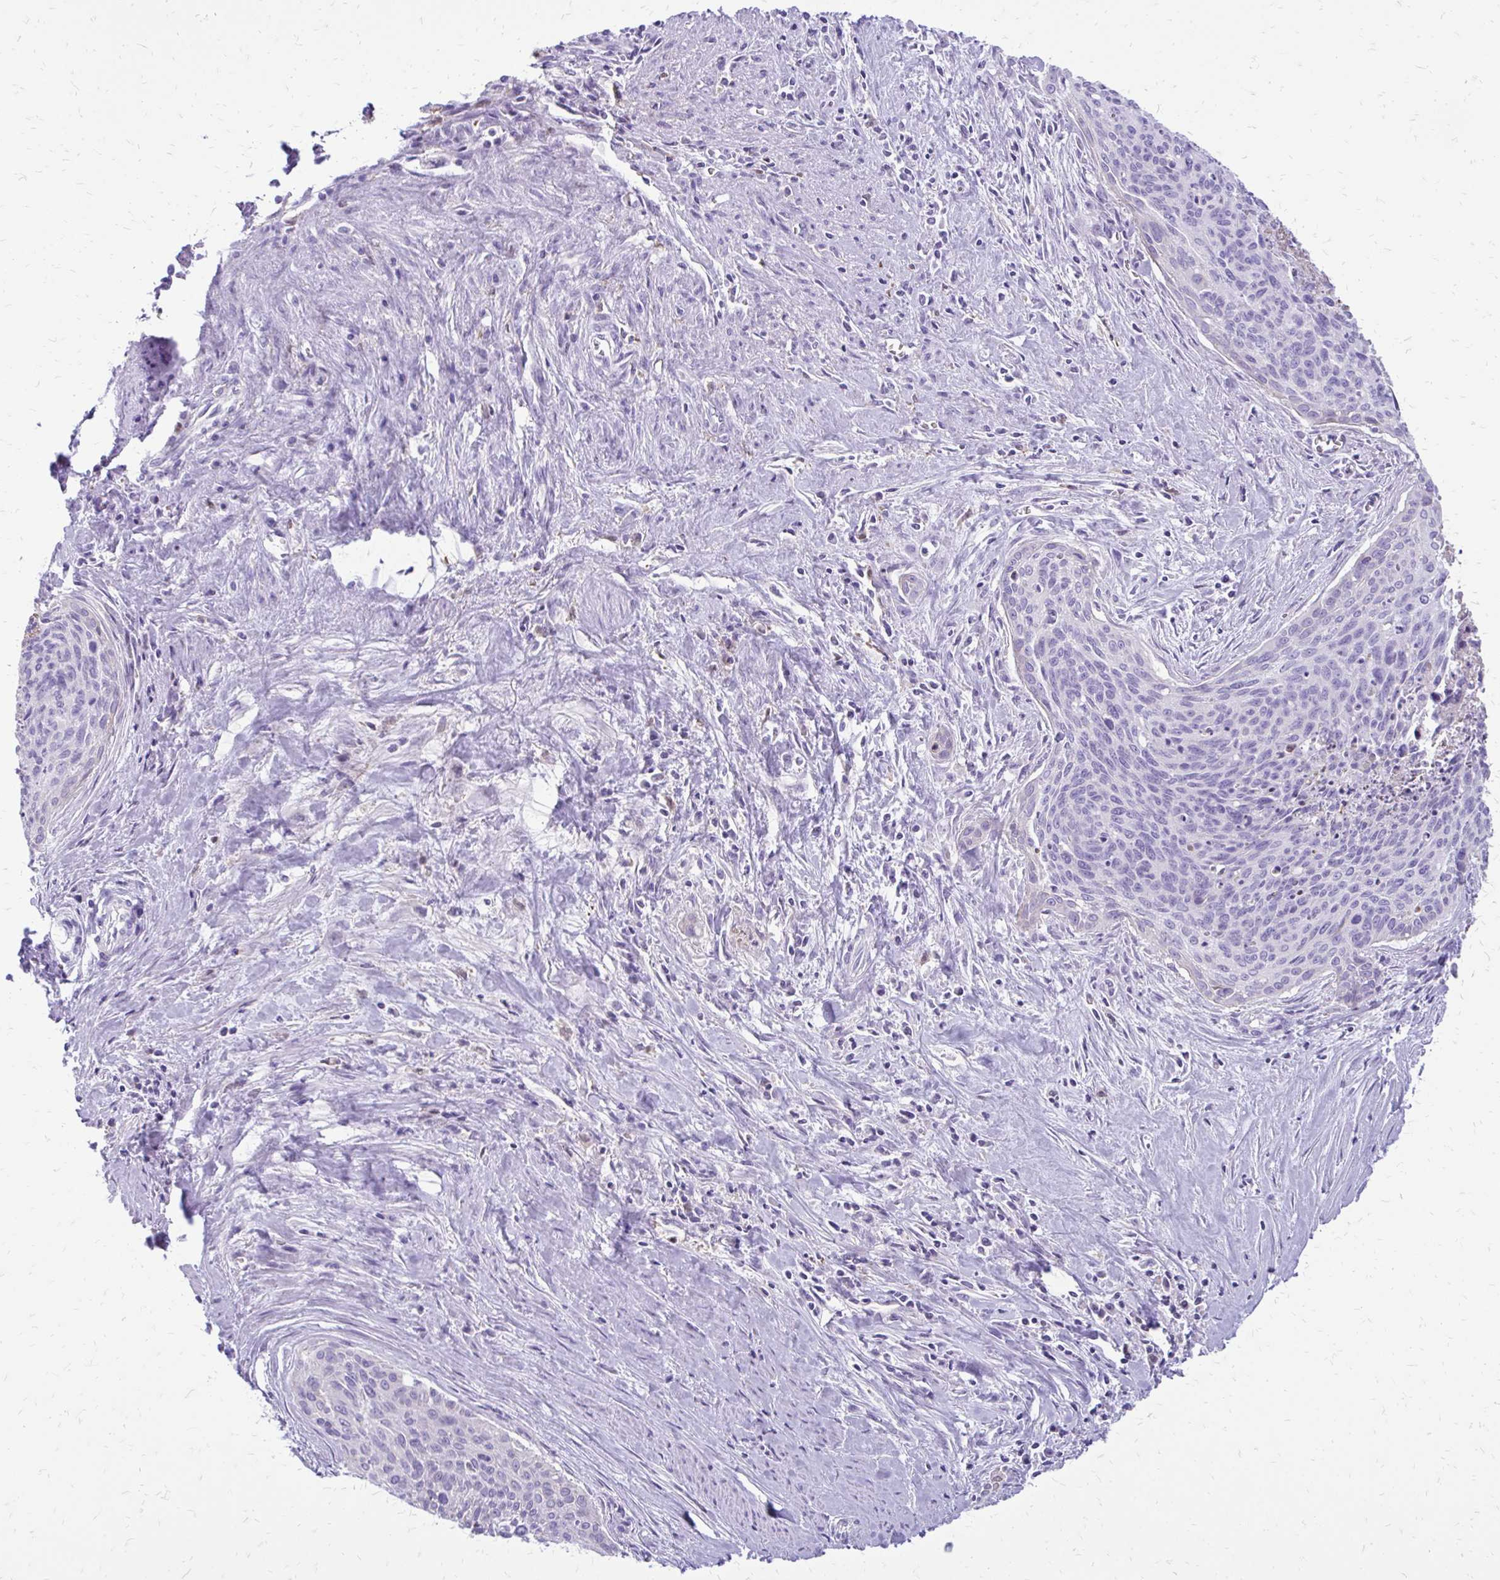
{"staining": {"intensity": "negative", "quantity": "none", "location": "none"}, "tissue": "cervical cancer", "cell_type": "Tumor cells", "image_type": "cancer", "snomed": [{"axis": "morphology", "description": "Squamous cell carcinoma, NOS"}, {"axis": "topography", "description": "Cervix"}], "caption": "This image is of cervical cancer stained with immunohistochemistry to label a protein in brown with the nuclei are counter-stained blue. There is no expression in tumor cells.", "gene": "SIGLEC11", "patient": {"sex": "female", "age": 55}}